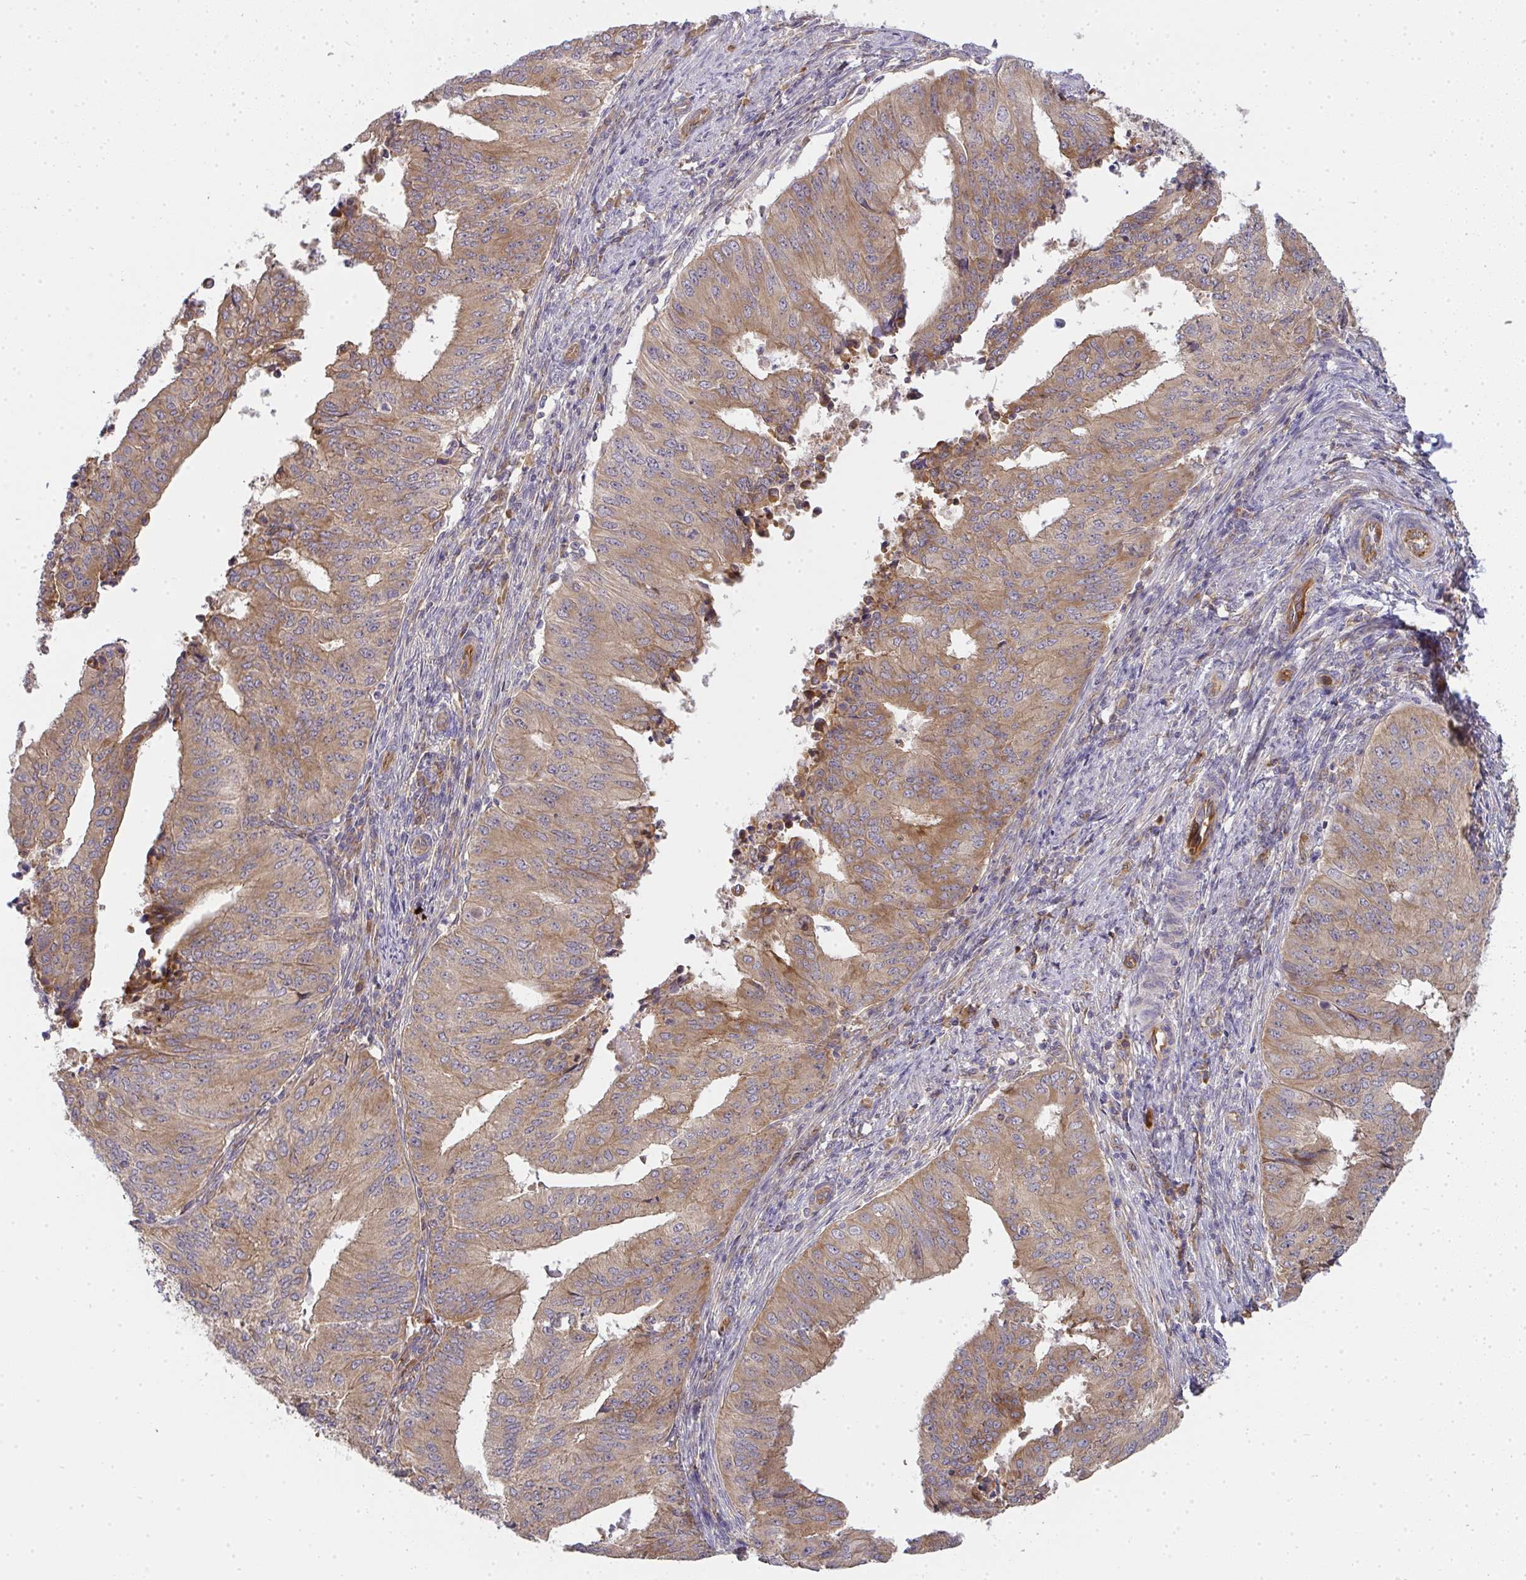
{"staining": {"intensity": "moderate", "quantity": ">75%", "location": "cytoplasmic/membranous"}, "tissue": "endometrial cancer", "cell_type": "Tumor cells", "image_type": "cancer", "snomed": [{"axis": "morphology", "description": "Adenocarcinoma, NOS"}, {"axis": "topography", "description": "Endometrium"}], "caption": "High-magnification brightfield microscopy of endometrial cancer (adenocarcinoma) stained with DAB (brown) and counterstained with hematoxylin (blue). tumor cells exhibit moderate cytoplasmic/membranous staining is identified in about>75% of cells. Using DAB (3,3'-diaminobenzidine) (brown) and hematoxylin (blue) stains, captured at high magnification using brightfield microscopy.", "gene": "B4GALT6", "patient": {"sex": "female", "age": 50}}